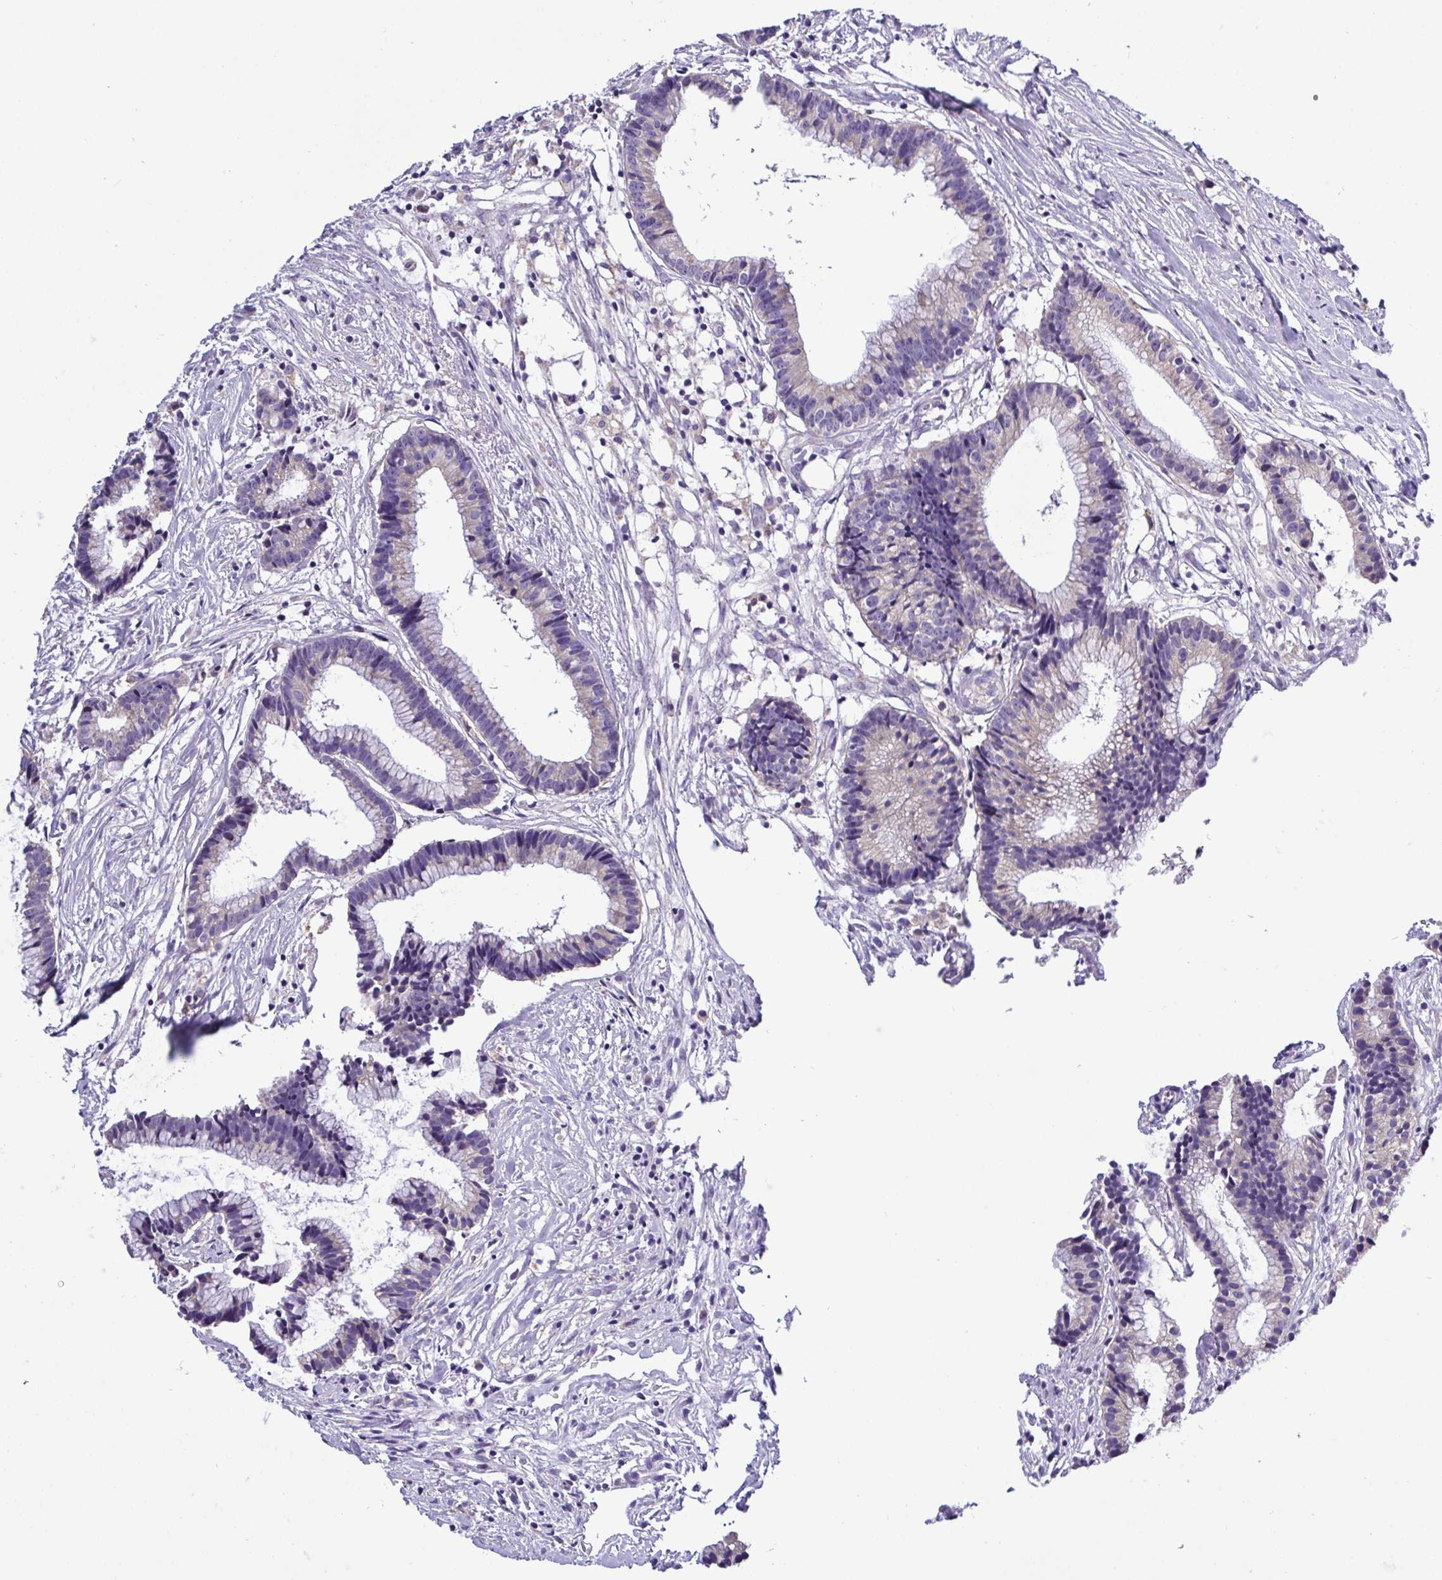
{"staining": {"intensity": "weak", "quantity": "<25%", "location": "cytoplasmic/membranous"}, "tissue": "colorectal cancer", "cell_type": "Tumor cells", "image_type": "cancer", "snomed": [{"axis": "morphology", "description": "Adenocarcinoma, NOS"}, {"axis": "topography", "description": "Colon"}], "caption": "Image shows no significant protein positivity in tumor cells of colorectal cancer (adenocarcinoma). (Brightfield microscopy of DAB (3,3'-diaminobenzidine) IHC at high magnification).", "gene": "ST8SIA2", "patient": {"sex": "female", "age": 78}}